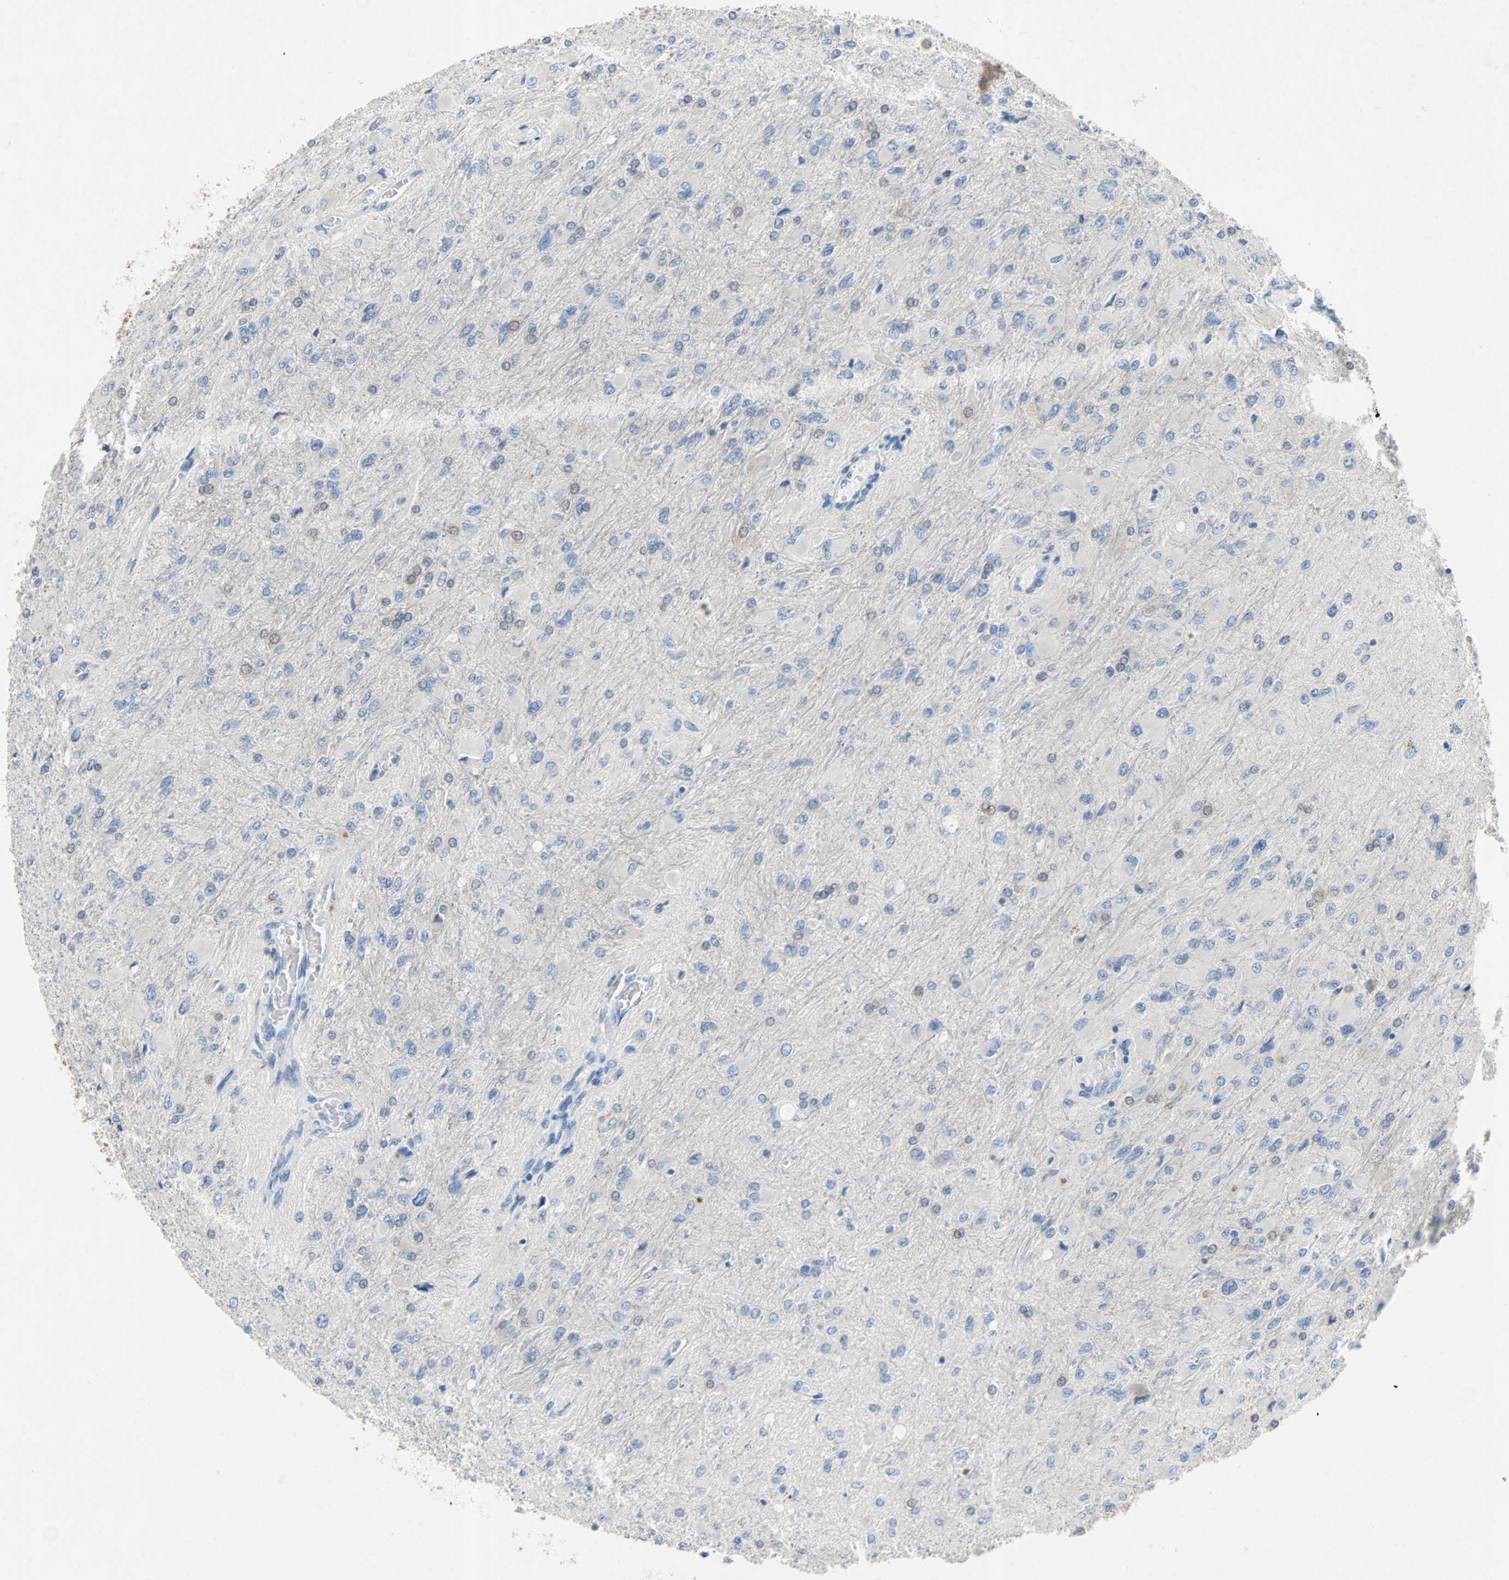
{"staining": {"intensity": "weak", "quantity": "<25%", "location": "cytoplasmic/membranous"}, "tissue": "glioma", "cell_type": "Tumor cells", "image_type": "cancer", "snomed": [{"axis": "morphology", "description": "Glioma, malignant, High grade"}, {"axis": "topography", "description": "Cerebral cortex"}], "caption": "DAB immunohistochemical staining of human glioma demonstrates no significant positivity in tumor cells.", "gene": "PCDHB2", "patient": {"sex": "female", "age": 36}}